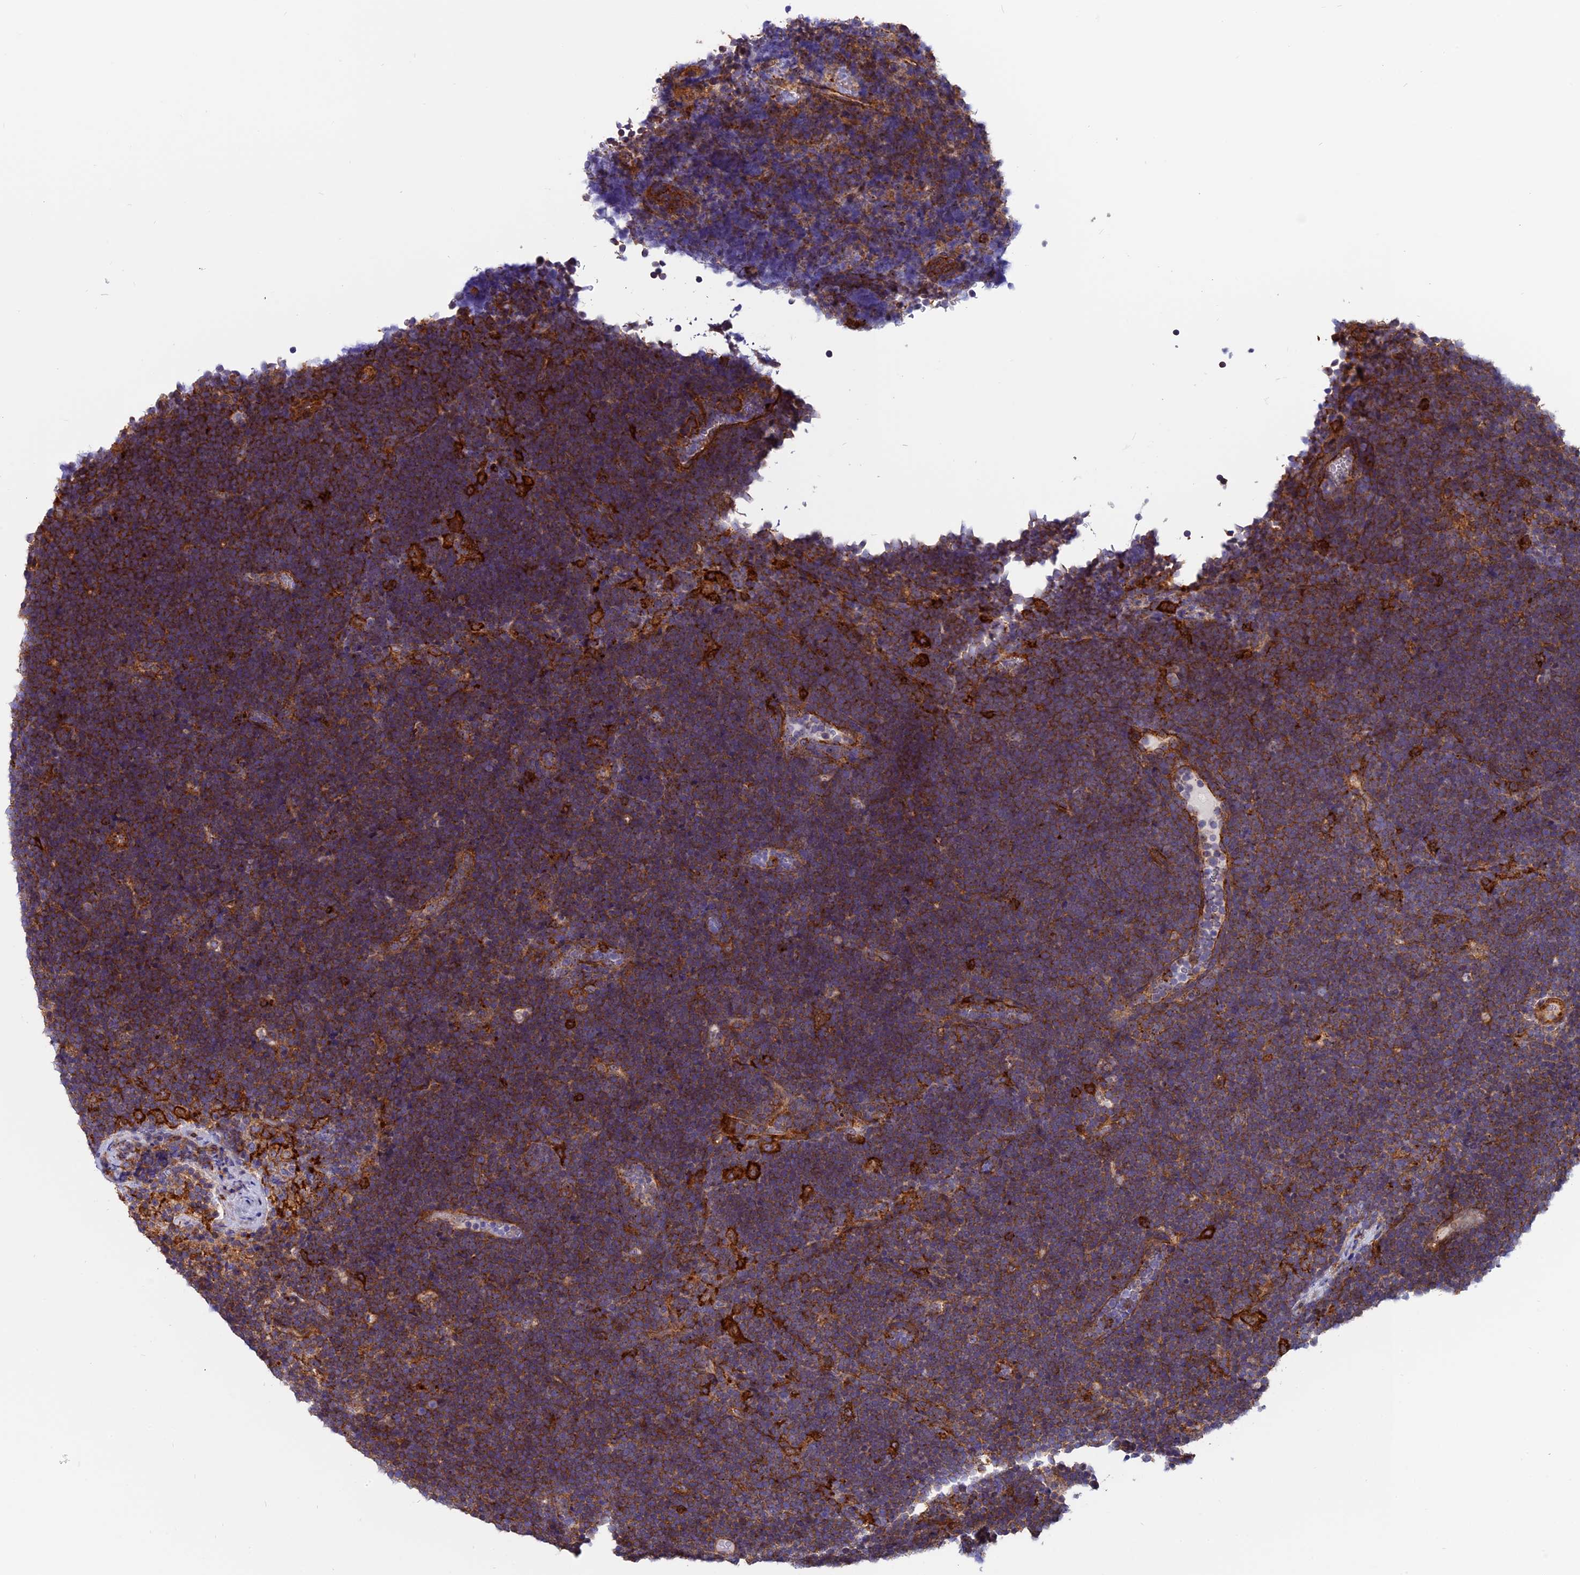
{"staining": {"intensity": "moderate", "quantity": ">75%", "location": "cytoplasmic/membranous"}, "tissue": "lymphoma", "cell_type": "Tumor cells", "image_type": "cancer", "snomed": [{"axis": "morphology", "description": "Malignant lymphoma, non-Hodgkin's type, High grade"}, {"axis": "topography", "description": "Lymph node"}], "caption": "Human lymphoma stained with a protein marker exhibits moderate staining in tumor cells.", "gene": "EHBP1L1", "patient": {"sex": "male", "age": 13}}